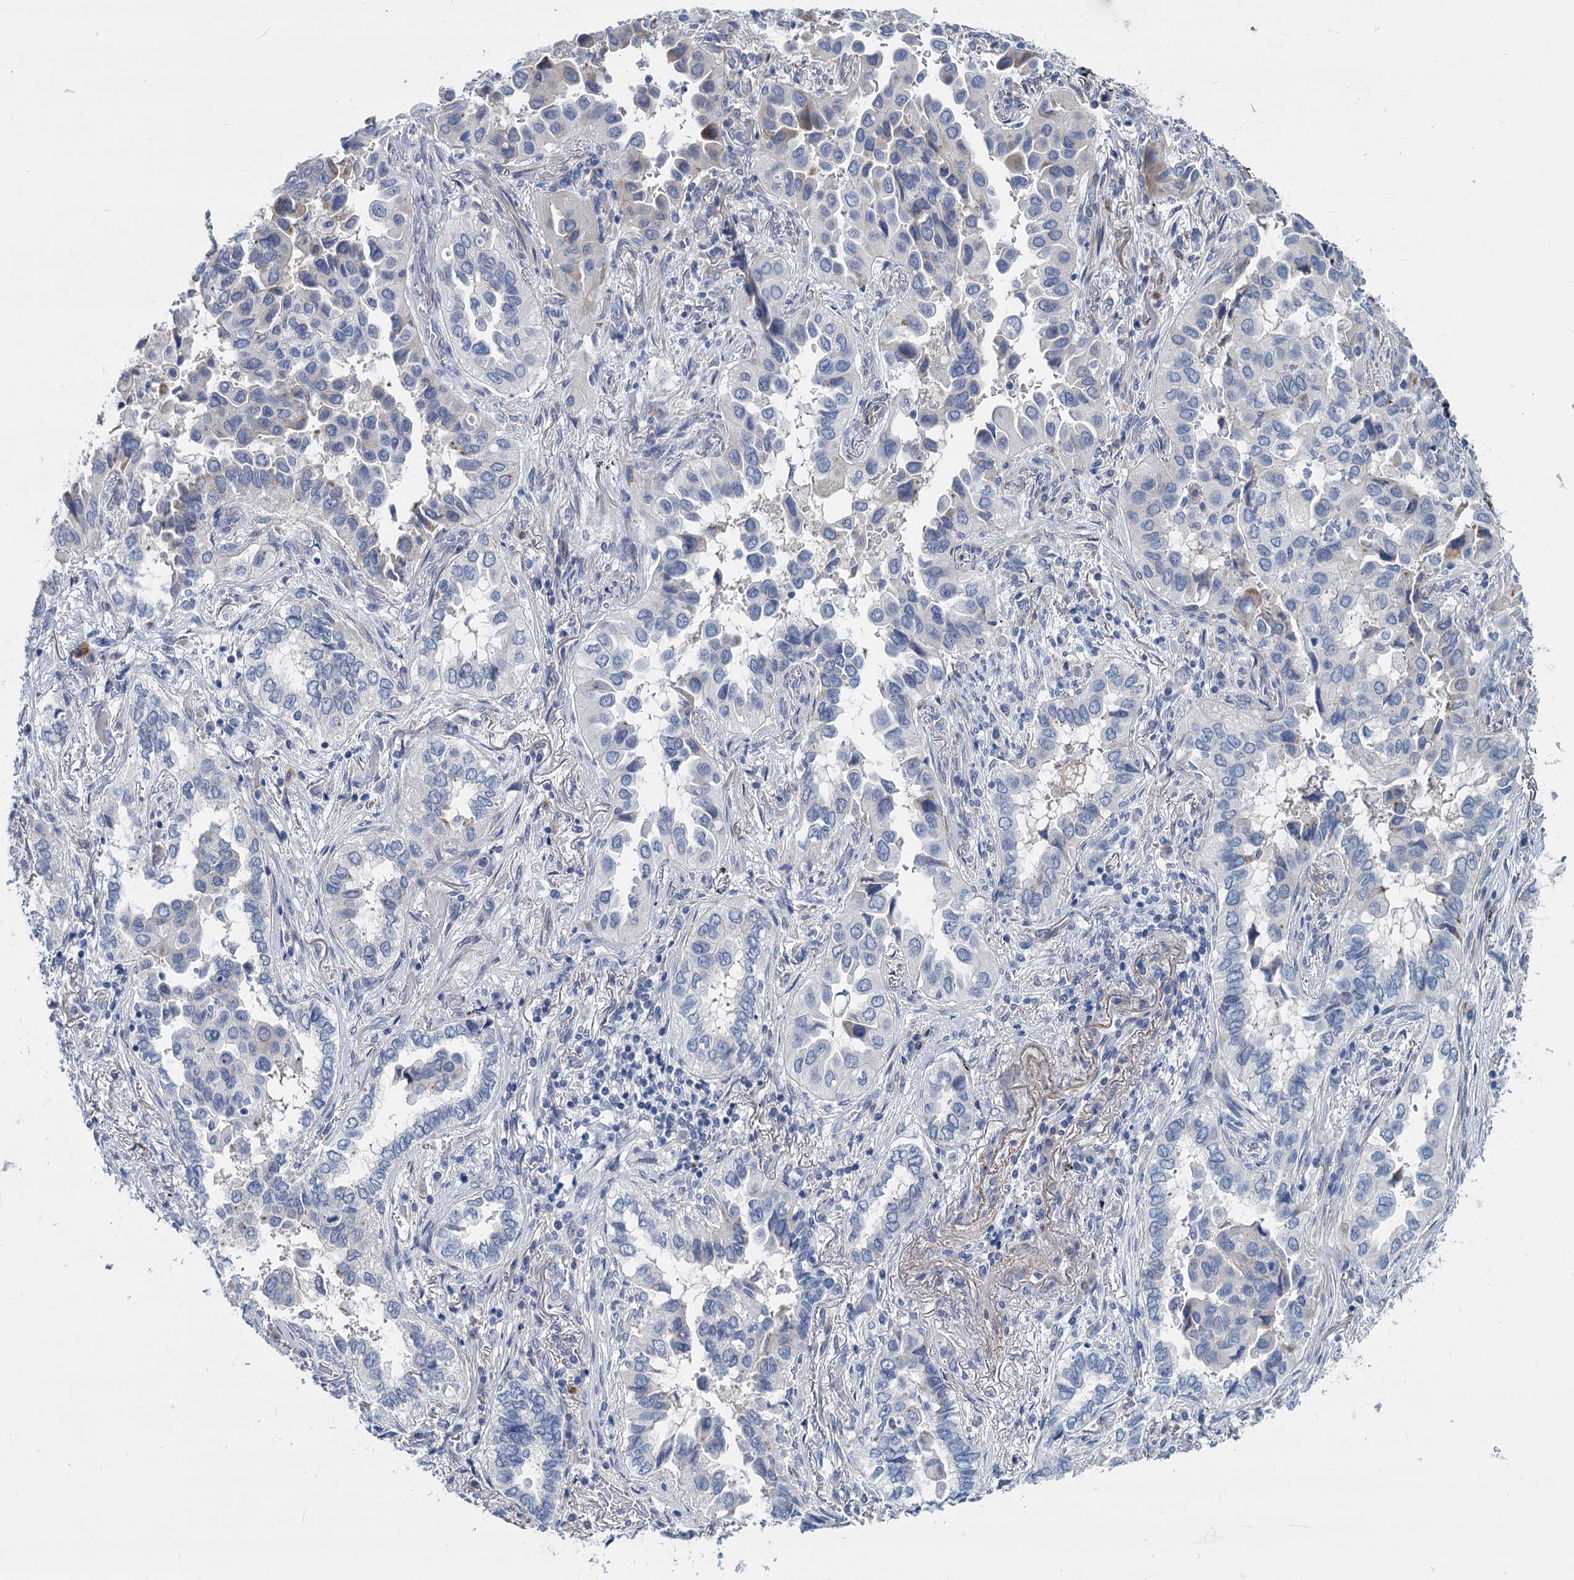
{"staining": {"intensity": "negative", "quantity": "none", "location": "none"}, "tissue": "lung cancer", "cell_type": "Tumor cells", "image_type": "cancer", "snomed": [{"axis": "morphology", "description": "Adenocarcinoma, NOS"}, {"axis": "topography", "description": "Lung"}], "caption": "An immunohistochemistry (IHC) image of lung cancer is shown. There is no staining in tumor cells of lung cancer. (DAB (3,3'-diaminobenzidine) immunohistochemistry (IHC), high magnification).", "gene": "GSTM3", "patient": {"sex": "female", "age": 76}}